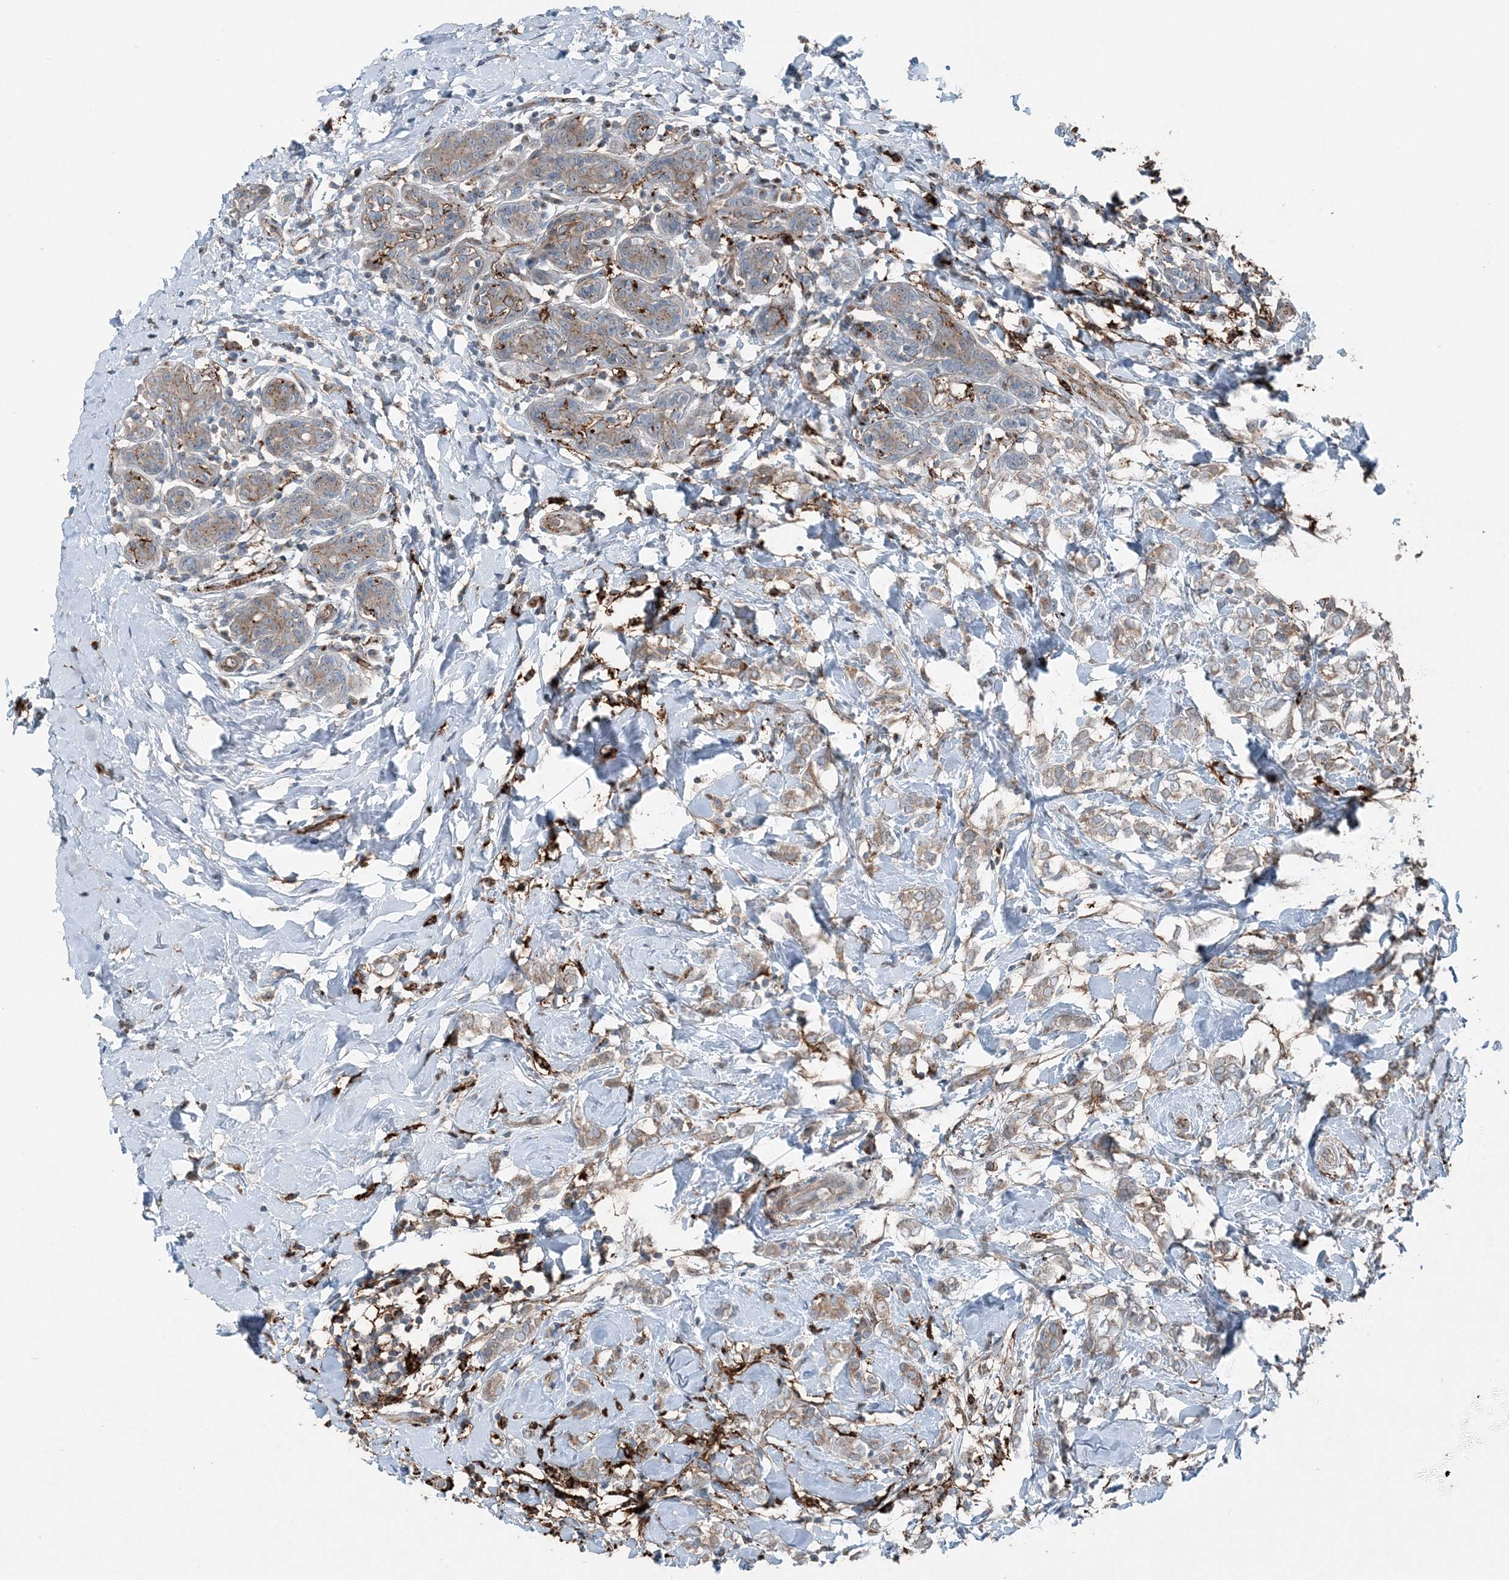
{"staining": {"intensity": "weak", "quantity": ">75%", "location": "cytoplasmic/membranous"}, "tissue": "breast cancer", "cell_type": "Tumor cells", "image_type": "cancer", "snomed": [{"axis": "morphology", "description": "Normal tissue, NOS"}, {"axis": "morphology", "description": "Lobular carcinoma"}, {"axis": "topography", "description": "Breast"}], "caption": "Brown immunohistochemical staining in breast cancer (lobular carcinoma) shows weak cytoplasmic/membranous expression in about >75% of tumor cells. Immunohistochemistry stains the protein in brown and the nuclei are stained blue.", "gene": "KY", "patient": {"sex": "female", "age": 47}}